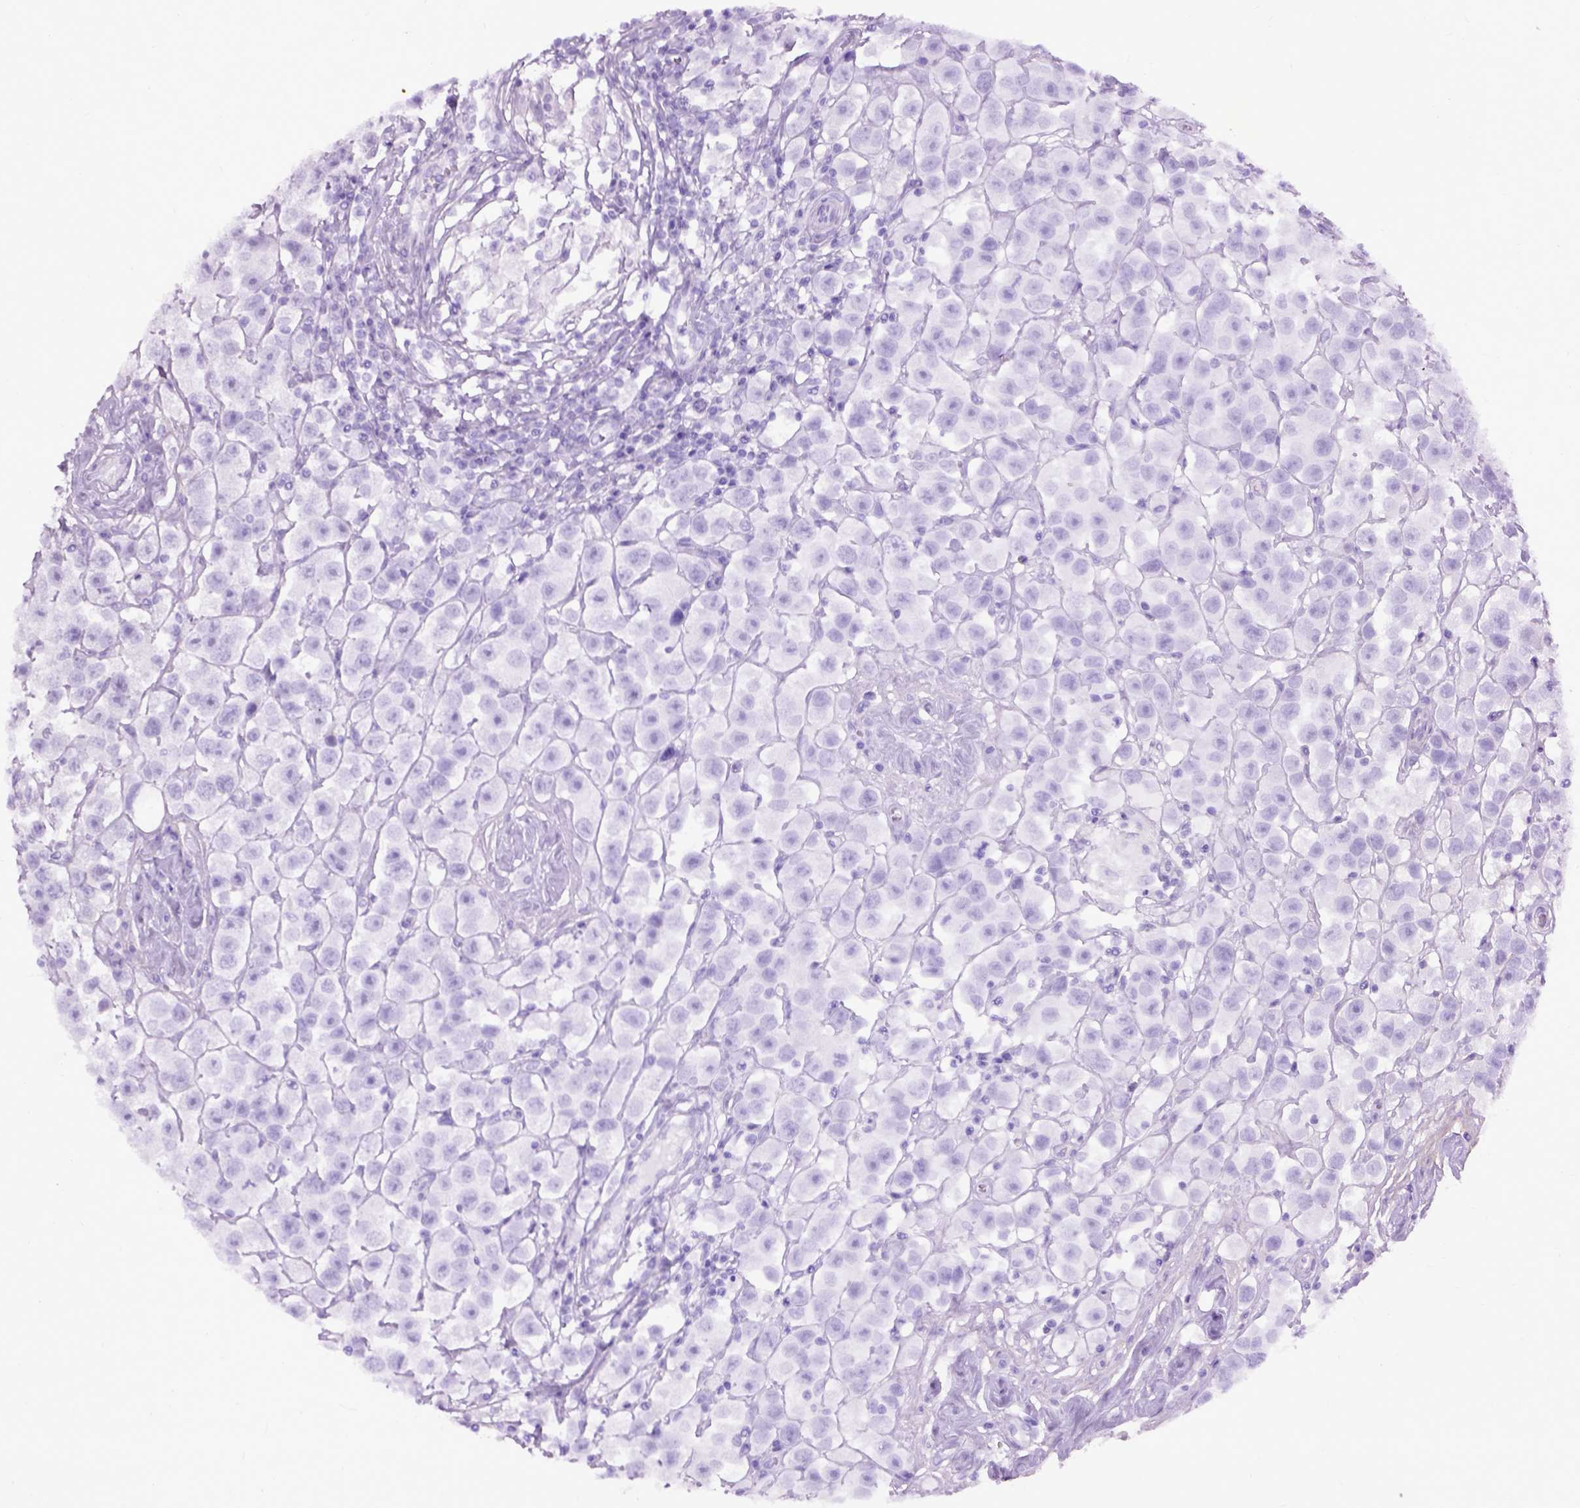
{"staining": {"intensity": "negative", "quantity": "none", "location": "none"}, "tissue": "testis cancer", "cell_type": "Tumor cells", "image_type": "cancer", "snomed": [{"axis": "morphology", "description": "Seminoma, NOS"}, {"axis": "topography", "description": "Testis"}], "caption": "Testis seminoma stained for a protein using immunohistochemistry (IHC) displays no expression tumor cells.", "gene": "EMILIN3", "patient": {"sex": "male", "age": 45}}